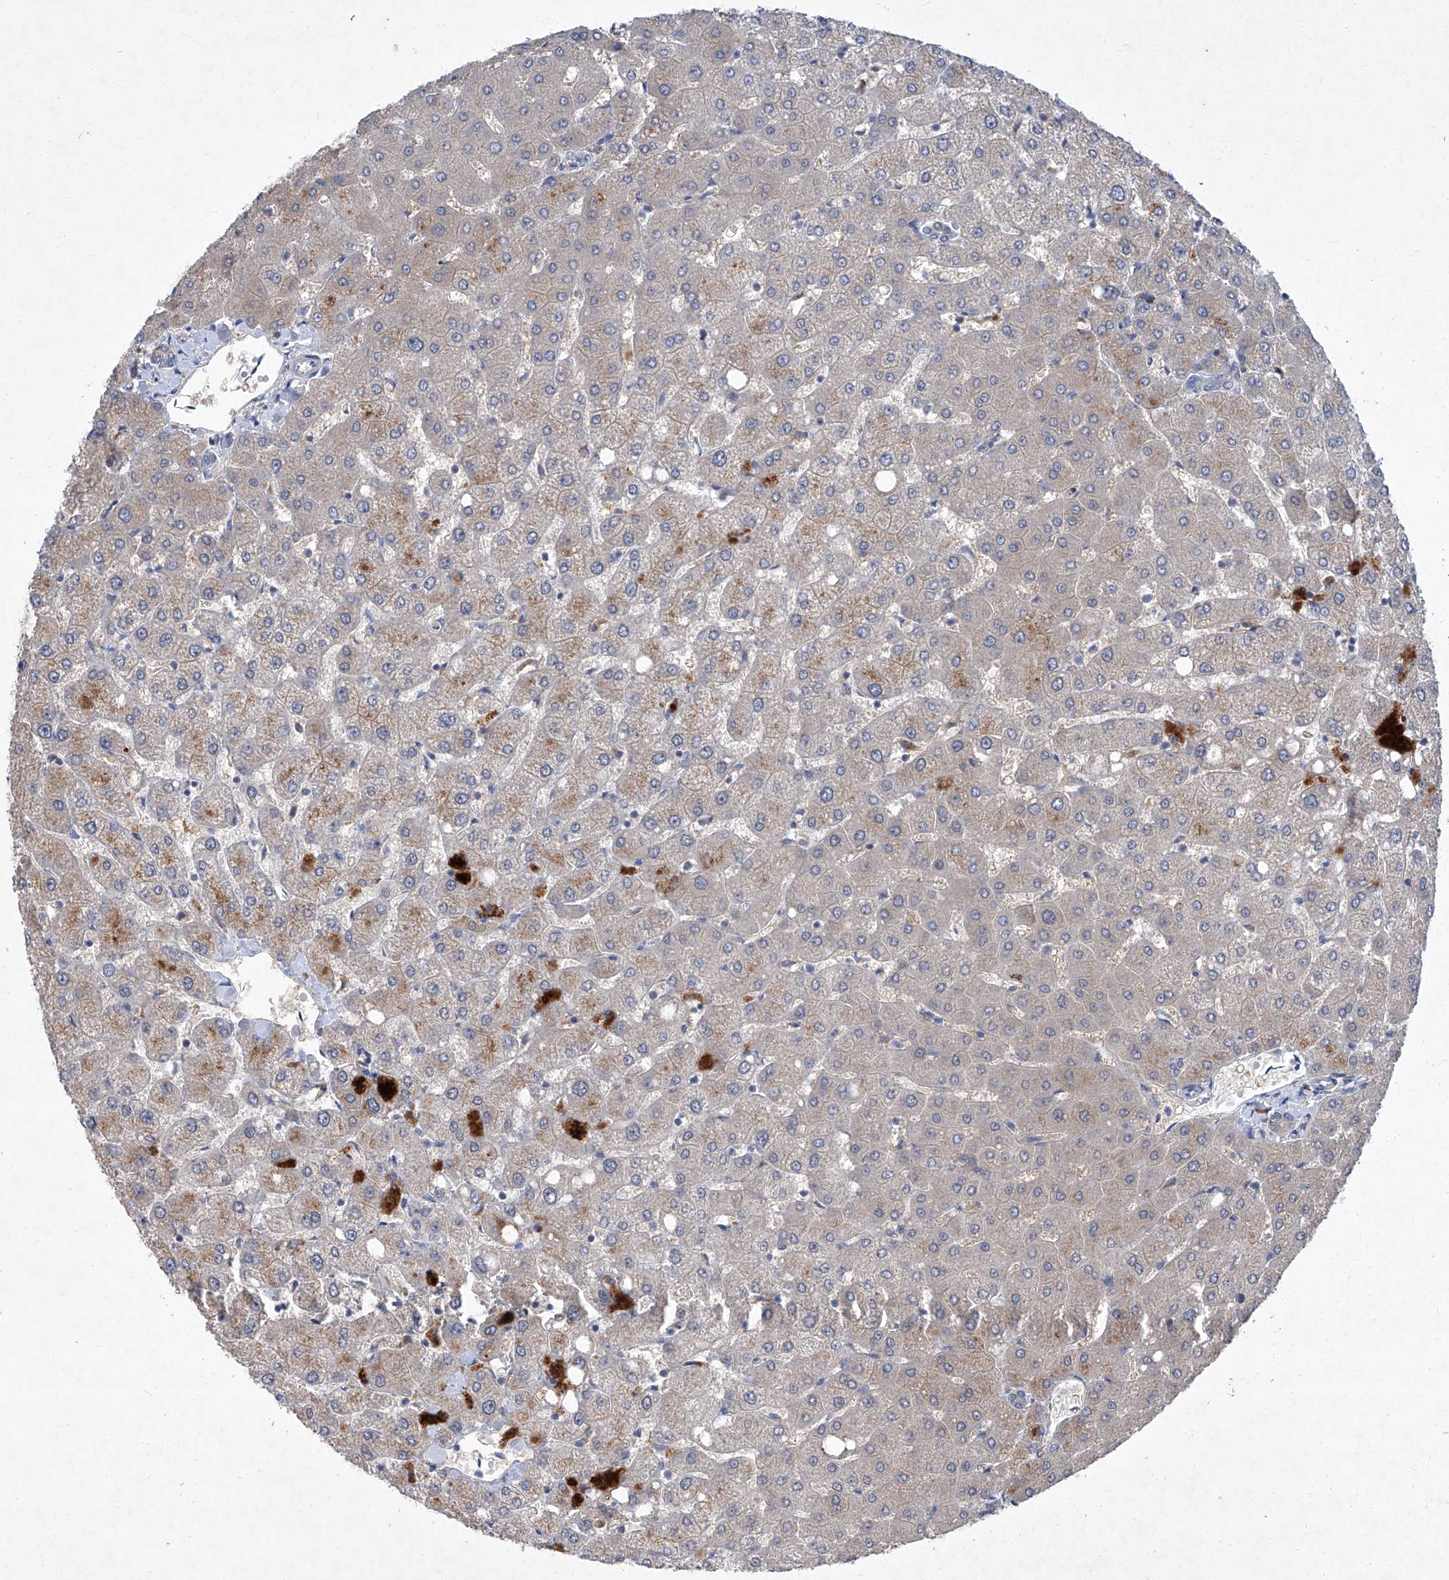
{"staining": {"intensity": "negative", "quantity": "none", "location": "none"}, "tissue": "liver", "cell_type": "Cholangiocytes", "image_type": "normal", "snomed": [{"axis": "morphology", "description": "Normal tissue, NOS"}, {"axis": "topography", "description": "Liver"}], "caption": "An IHC photomicrograph of benign liver is shown. There is no staining in cholangiocytes of liver.", "gene": "SBK2", "patient": {"sex": "female", "age": 54}}